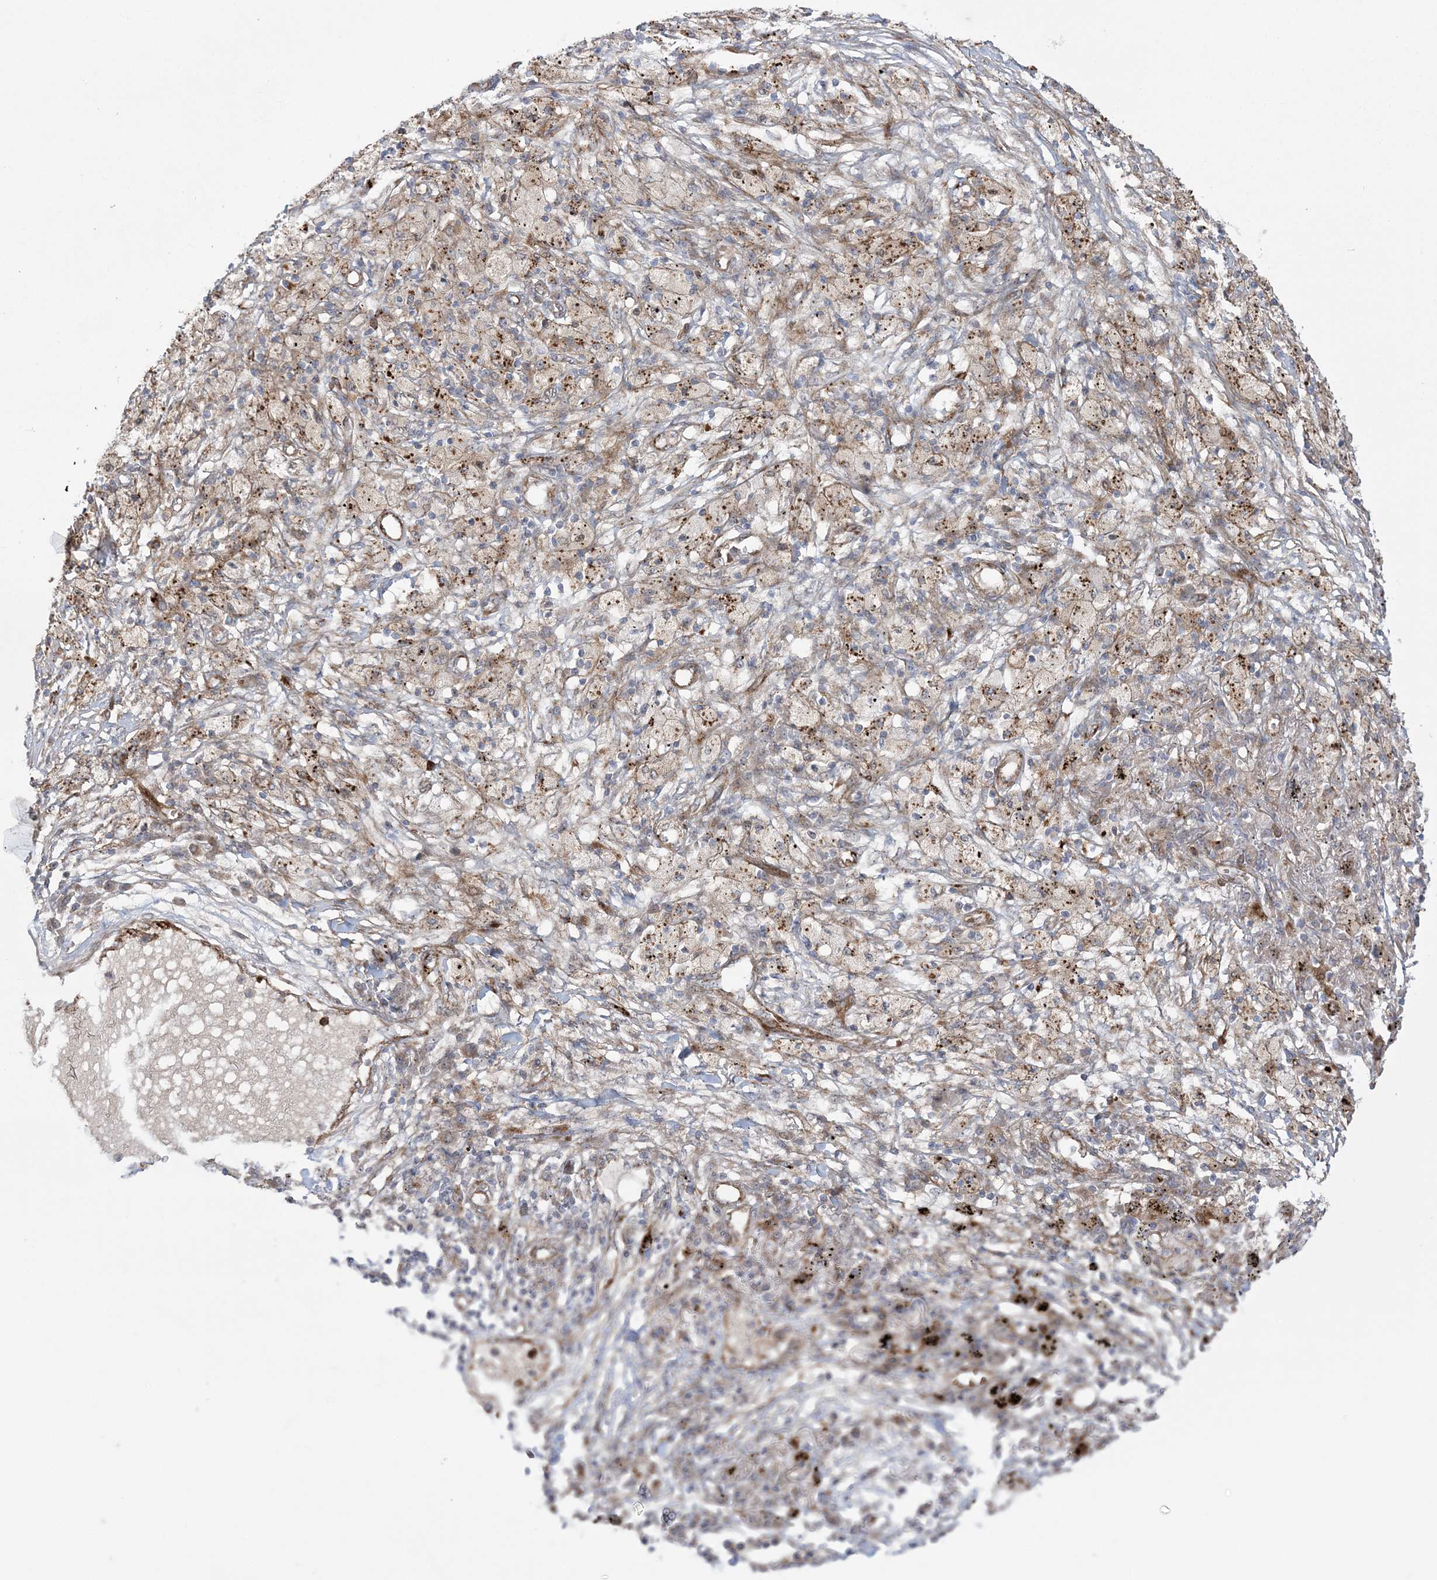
{"staining": {"intensity": "moderate", "quantity": "25%-75%", "location": "cytoplasmic/membranous"}, "tissue": "lung cancer", "cell_type": "Tumor cells", "image_type": "cancer", "snomed": [{"axis": "morphology", "description": "Squamous cell carcinoma, NOS"}, {"axis": "topography", "description": "Lung"}], "caption": "This is an image of IHC staining of squamous cell carcinoma (lung), which shows moderate expression in the cytoplasmic/membranous of tumor cells.", "gene": "NUDT9", "patient": {"sex": "female", "age": 63}}